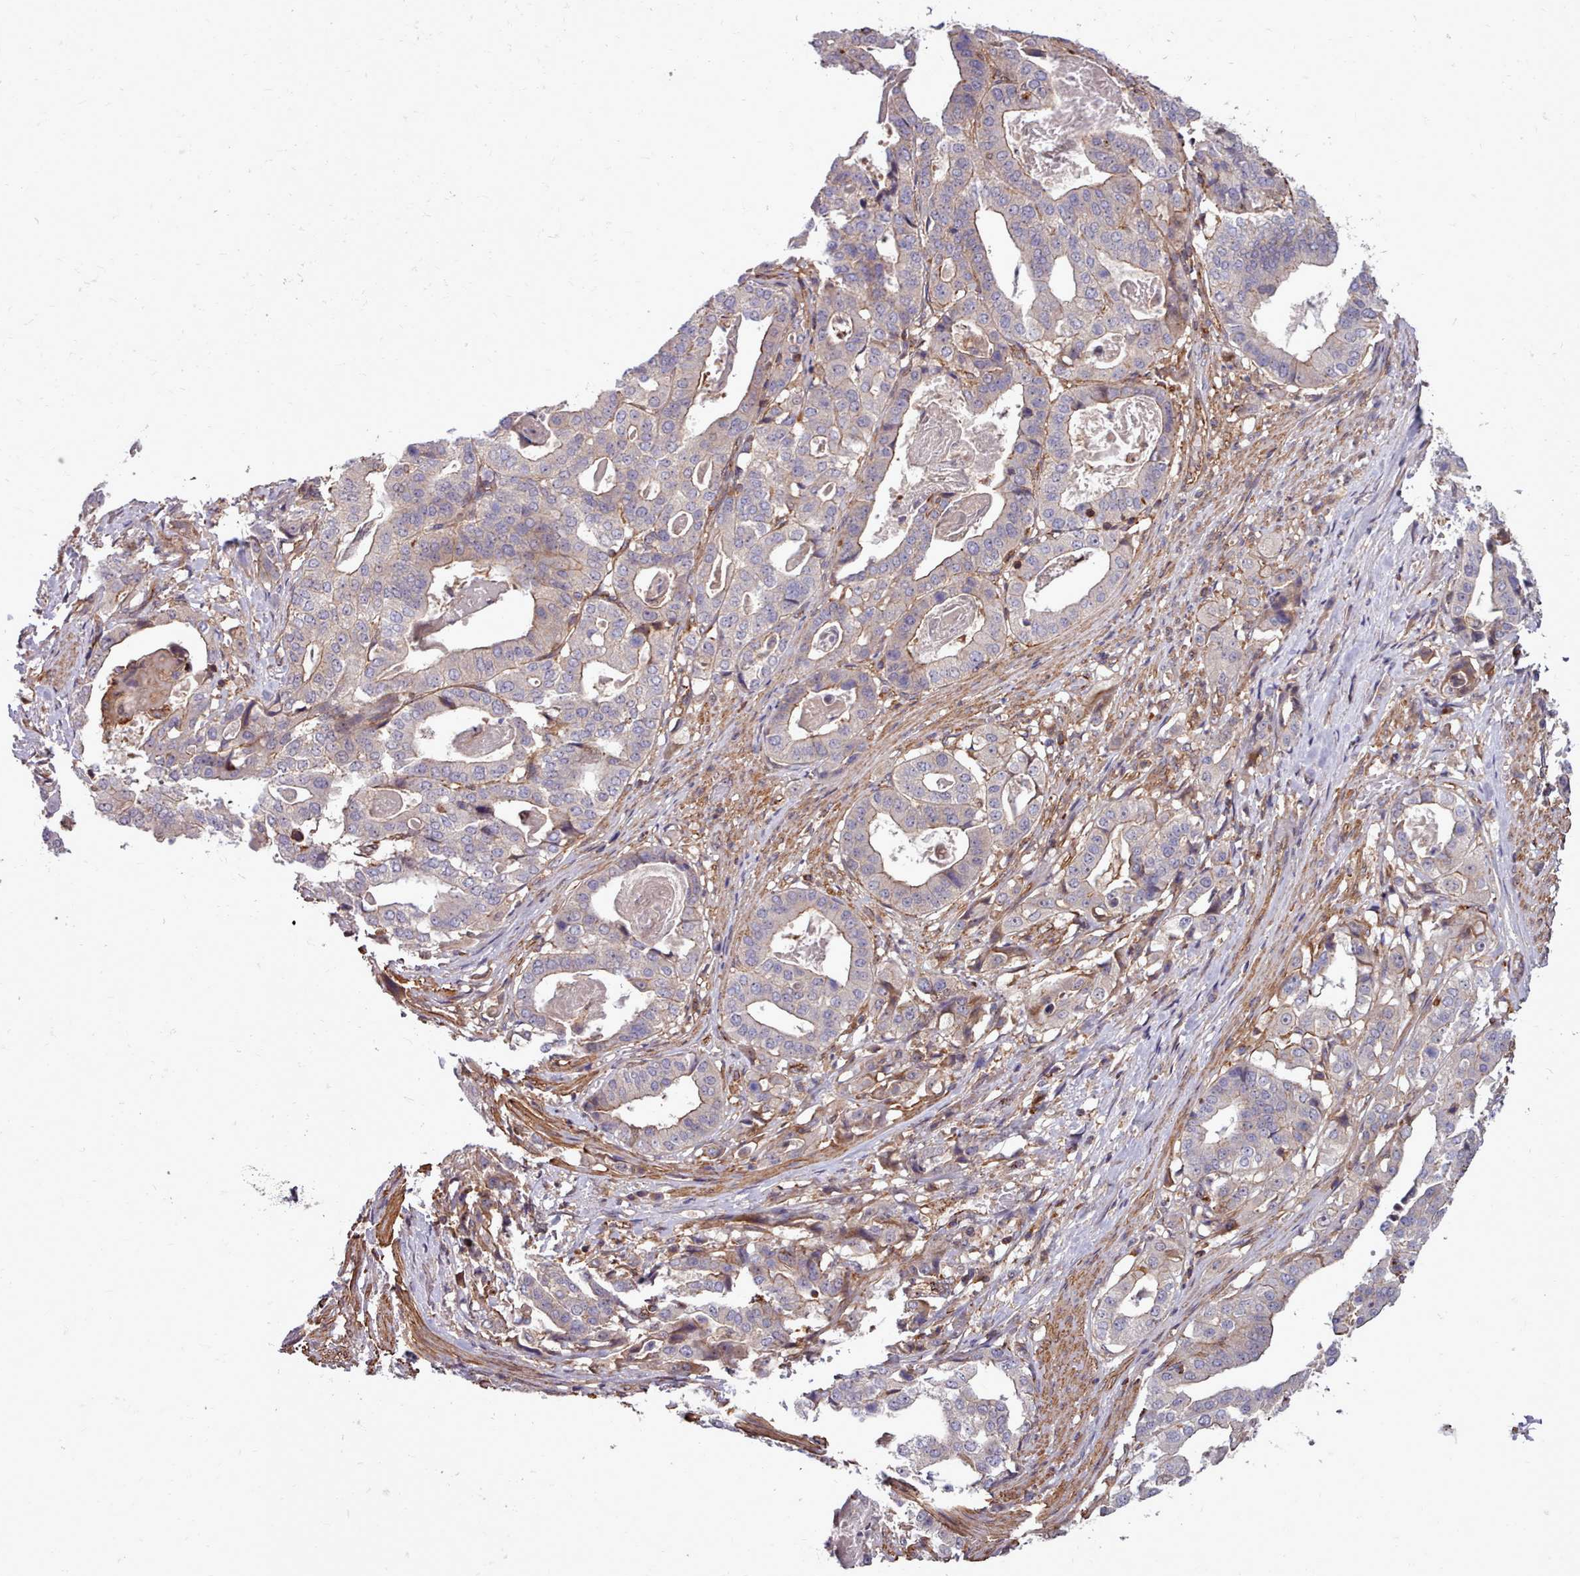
{"staining": {"intensity": "weak", "quantity": "<25%", "location": "cytoplasmic/membranous"}, "tissue": "stomach cancer", "cell_type": "Tumor cells", "image_type": "cancer", "snomed": [{"axis": "morphology", "description": "Adenocarcinoma, NOS"}, {"axis": "topography", "description": "Stomach"}], "caption": "This is an immunohistochemistry (IHC) micrograph of stomach cancer. There is no positivity in tumor cells.", "gene": "STUB1", "patient": {"sex": "male", "age": 48}}